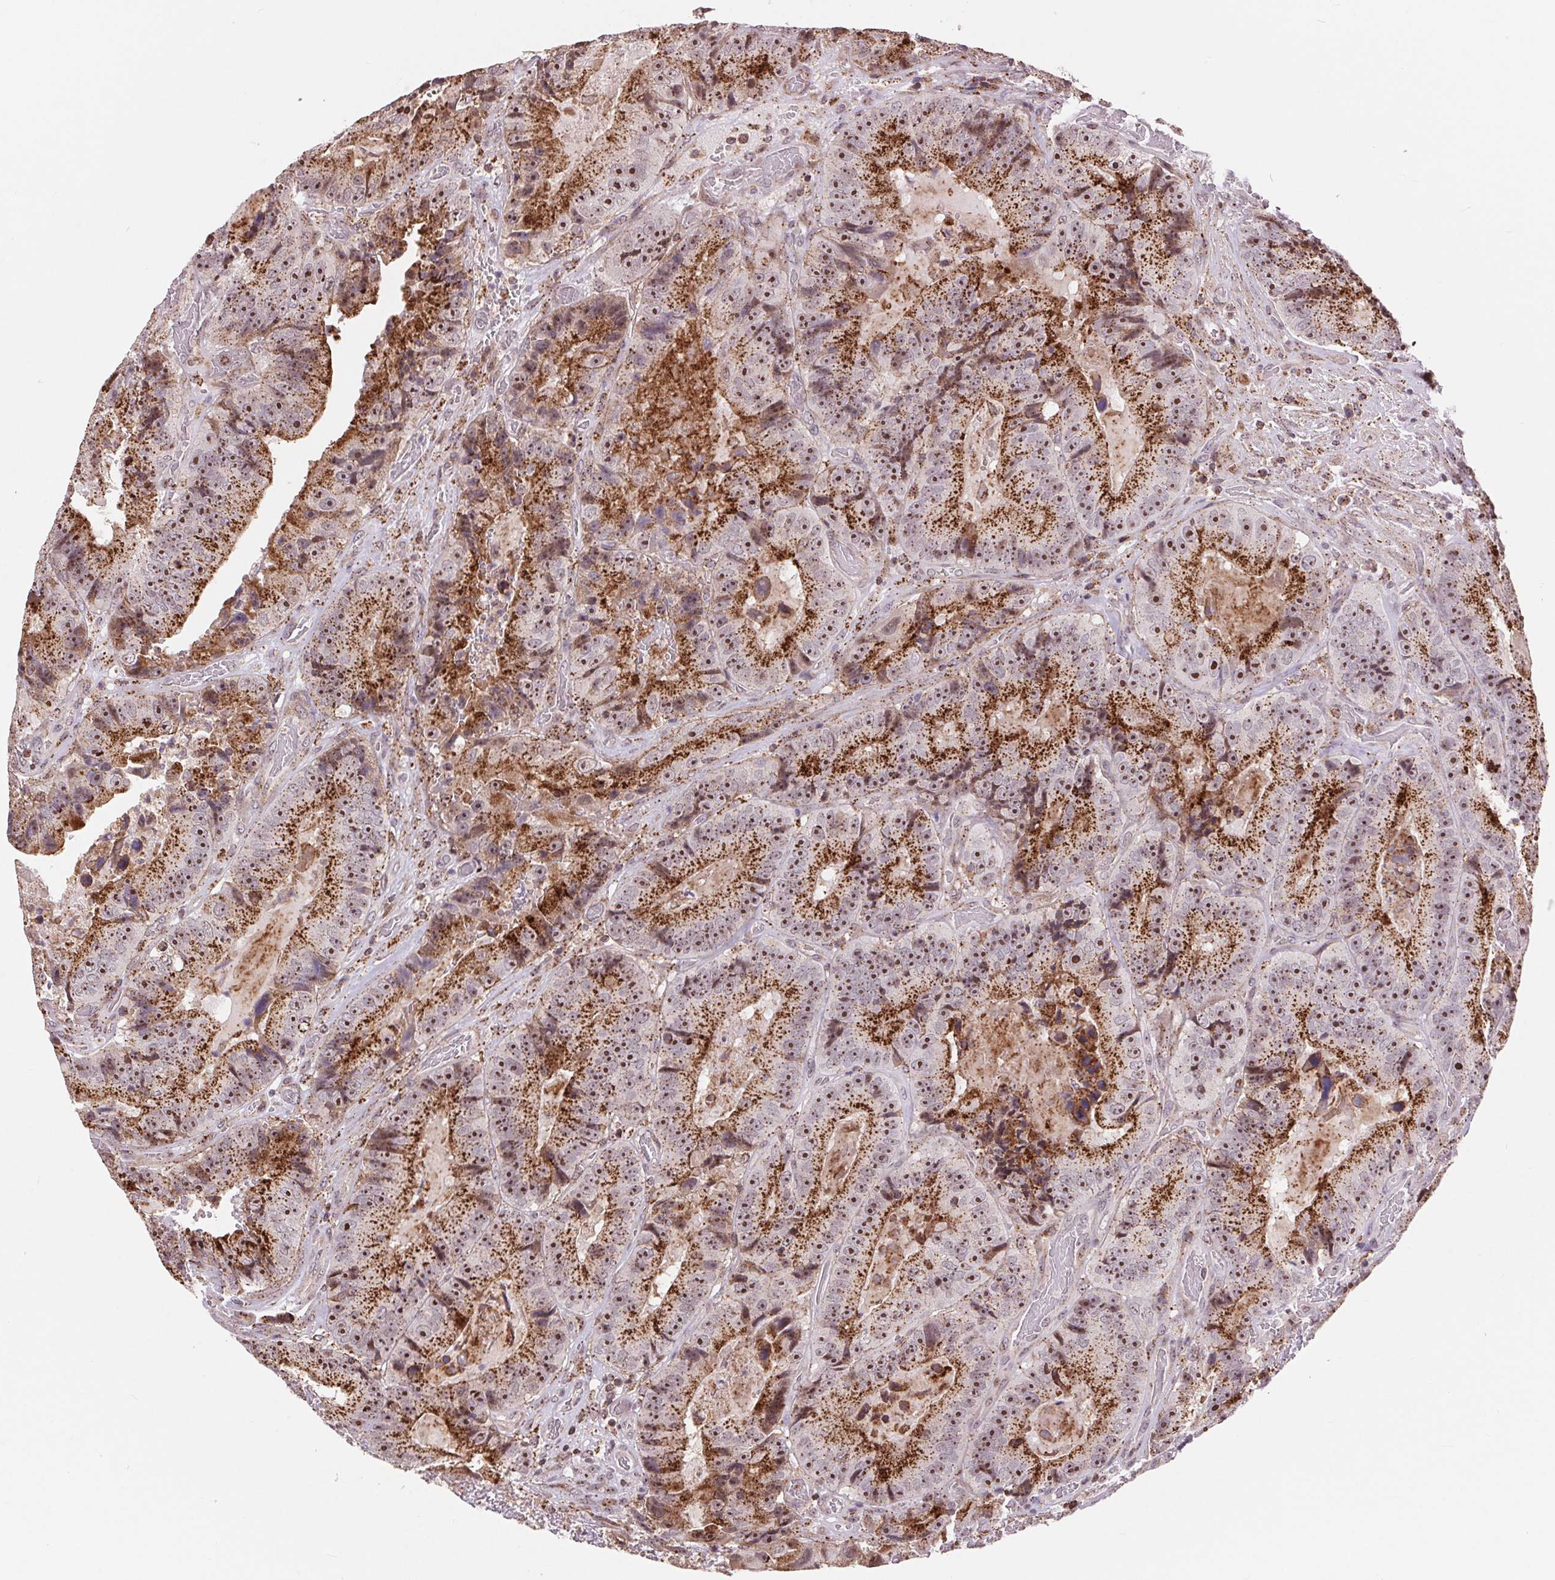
{"staining": {"intensity": "strong", "quantity": ">75%", "location": "cytoplasmic/membranous,nuclear"}, "tissue": "colorectal cancer", "cell_type": "Tumor cells", "image_type": "cancer", "snomed": [{"axis": "morphology", "description": "Adenocarcinoma, NOS"}, {"axis": "topography", "description": "Colon"}], "caption": "Immunohistochemistry staining of colorectal adenocarcinoma, which shows high levels of strong cytoplasmic/membranous and nuclear staining in about >75% of tumor cells indicating strong cytoplasmic/membranous and nuclear protein expression. The staining was performed using DAB (3,3'-diaminobenzidine) (brown) for protein detection and nuclei were counterstained in hematoxylin (blue).", "gene": "CHMP4B", "patient": {"sex": "female", "age": 86}}